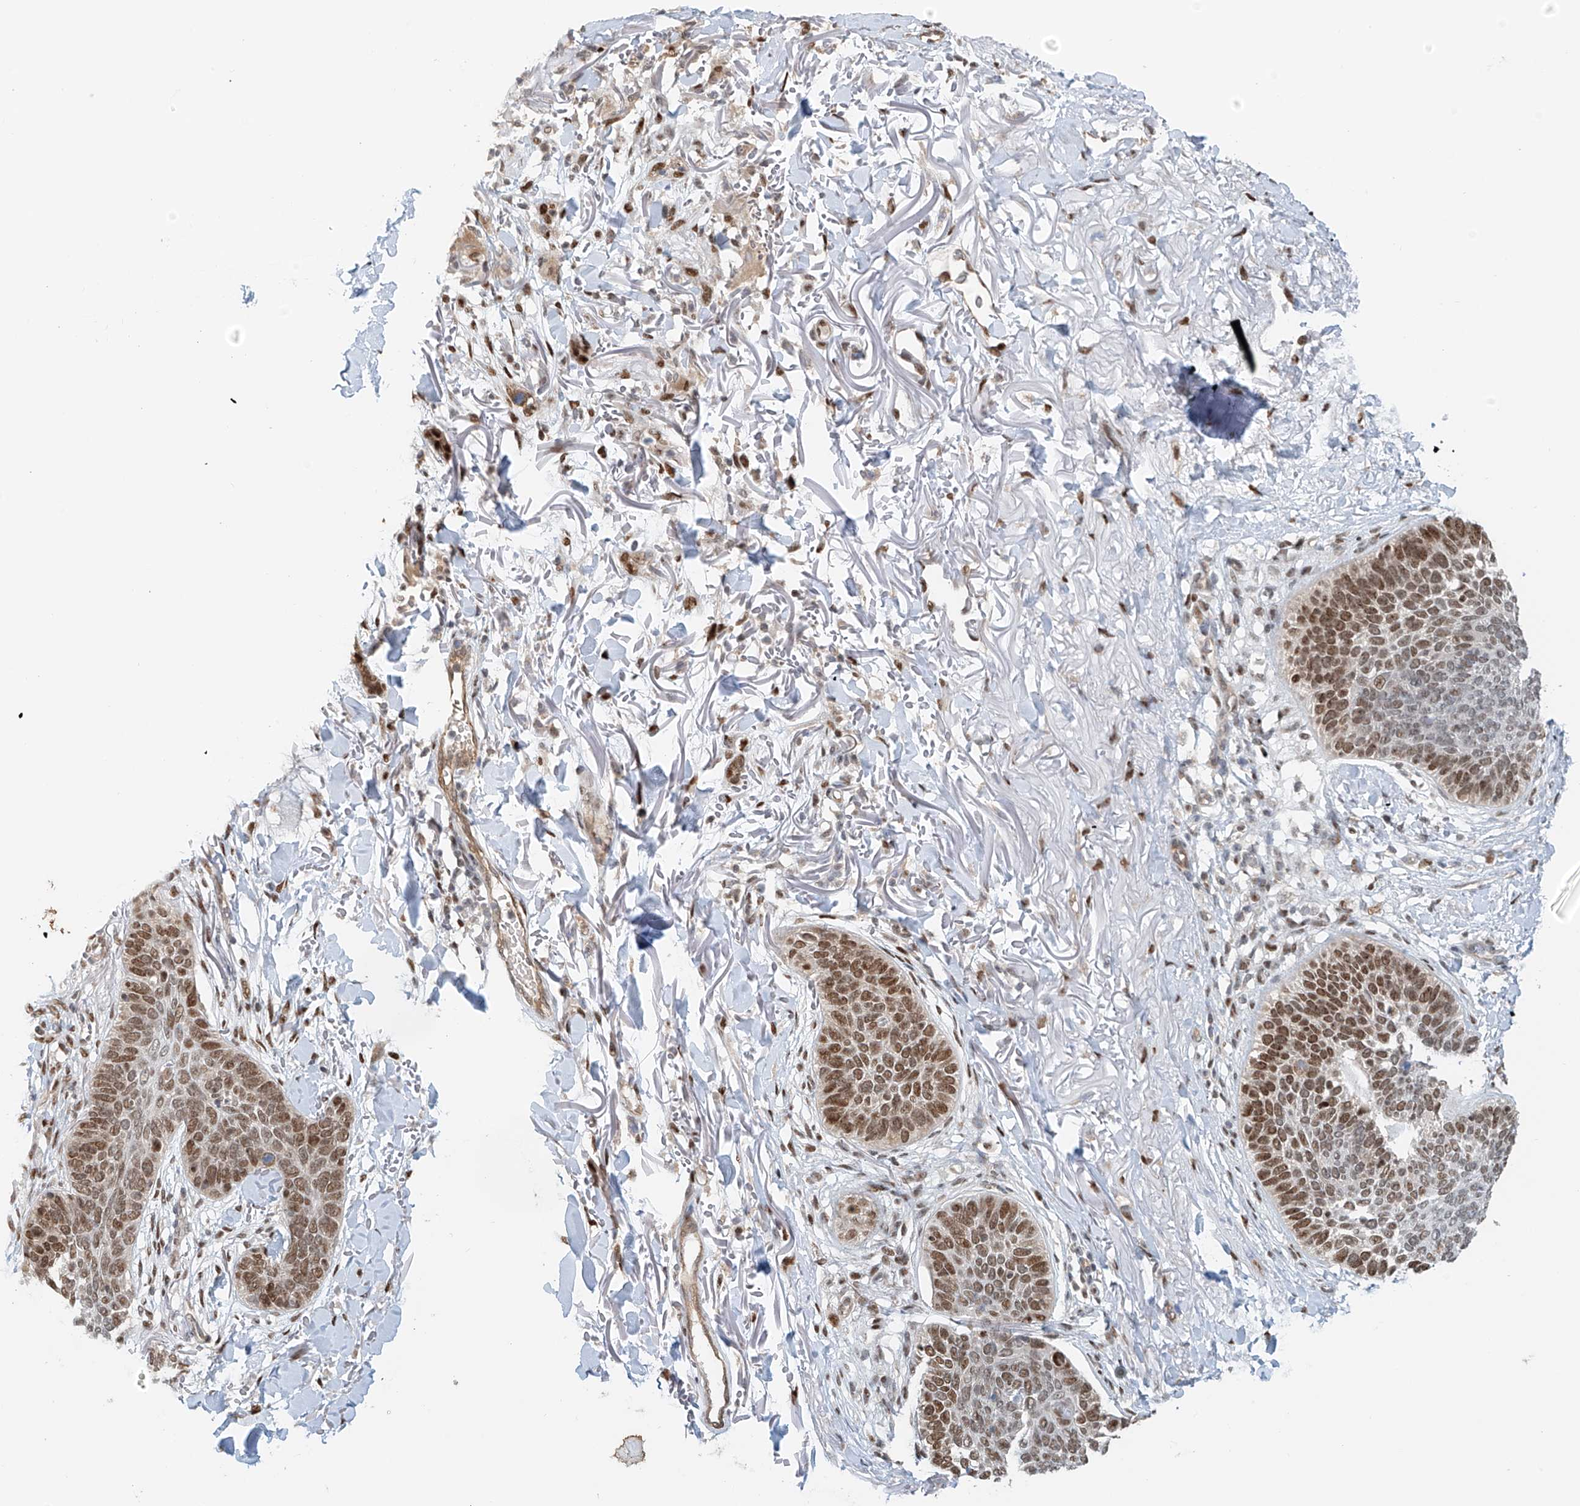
{"staining": {"intensity": "strong", "quantity": "25%-75%", "location": "nuclear"}, "tissue": "skin cancer", "cell_type": "Tumor cells", "image_type": "cancer", "snomed": [{"axis": "morphology", "description": "Basal cell carcinoma"}, {"axis": "topography", "description": "Skin"}], "caption": "IHC histopathology image of neoplastic tissue: skin cancer stained using immunohistochemistry (IHC) displays high levels of strong protein expression localized specifically in the nuclear of tumor cells, appearing as a nuclear brown color.", "gene": "ZNF514", "patient": {"sex": "male", "age": 85}}